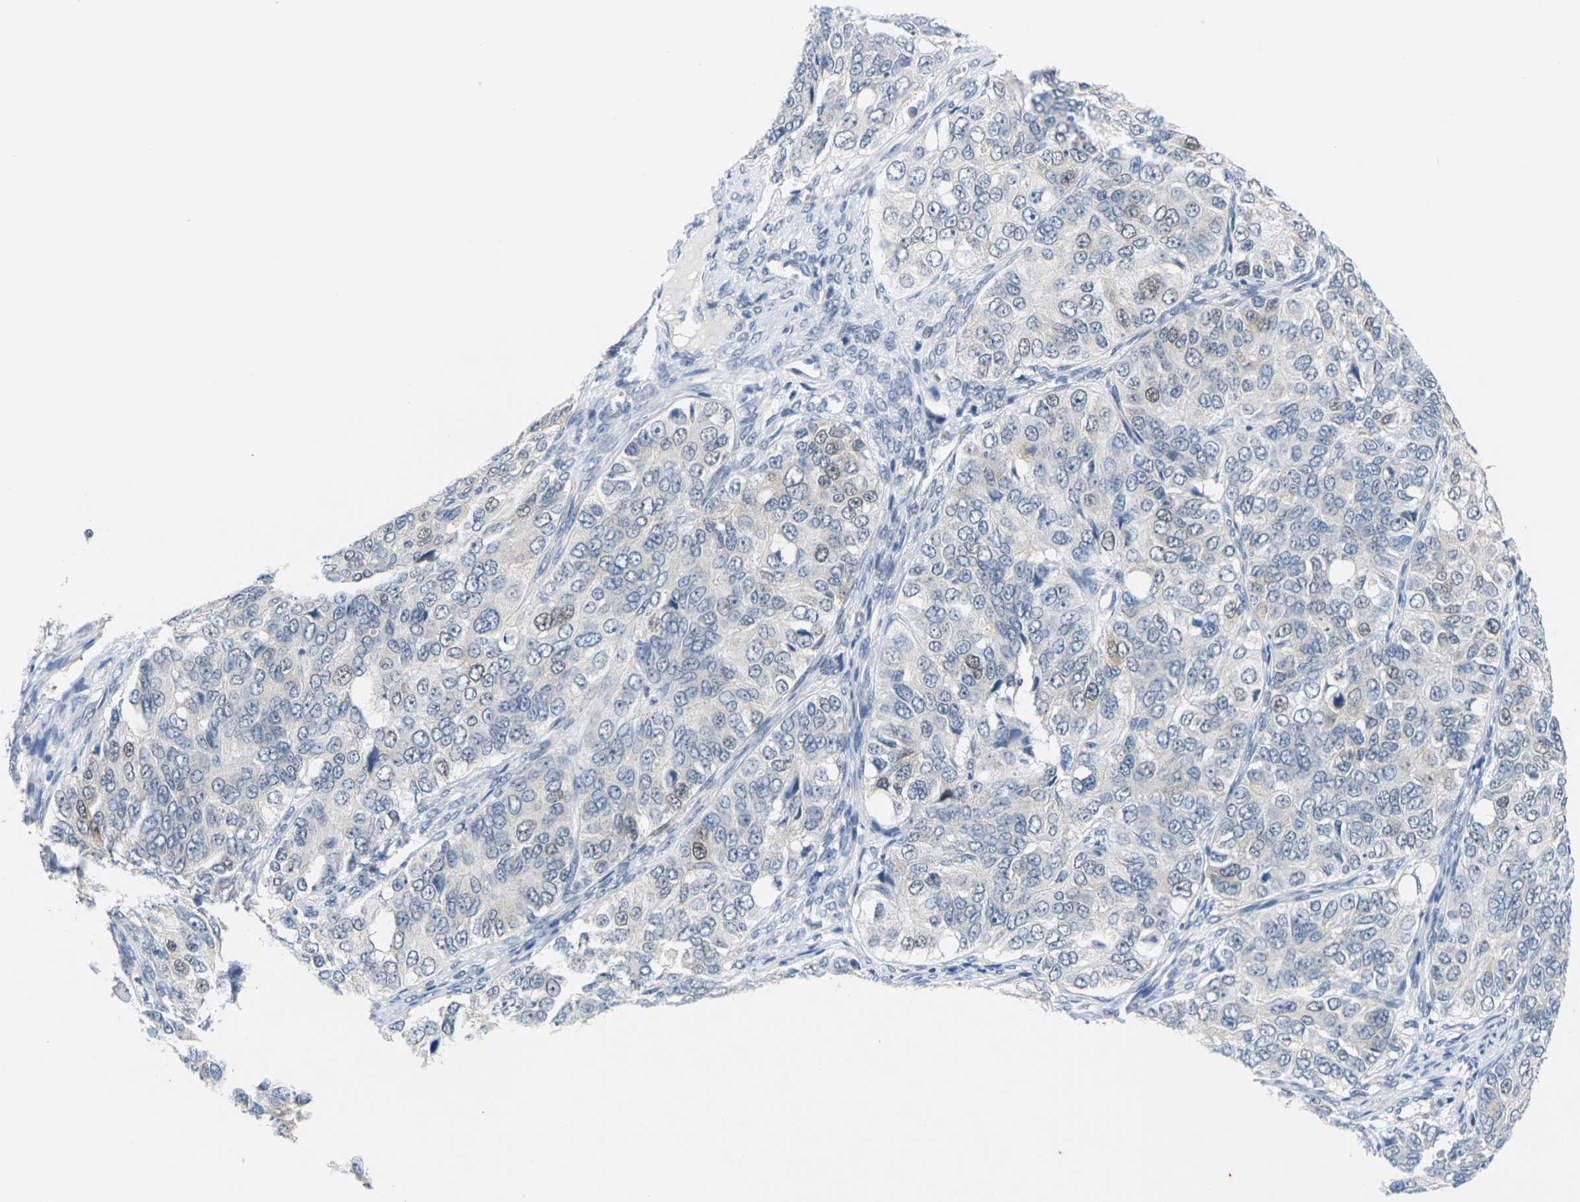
{"staining": {"intensity": "weak", "quantity": "<25%", "location": "nuclear"}, "tissue": "ovarian cancer", "cell_type": "Tumor cells", "image_type": "cancer", "snomed": [{"axis": "morphology", "description": "Carcinoma, endometroid"}, {"axis": "topography", "description": "Ovary"}], "caption": "Protein analysis of endometroid carcinoma (ovarian) reveals no significant positivity in tumor cells.", "gene": "CDK2", "patient": {"sex": "female", "age": 51}}